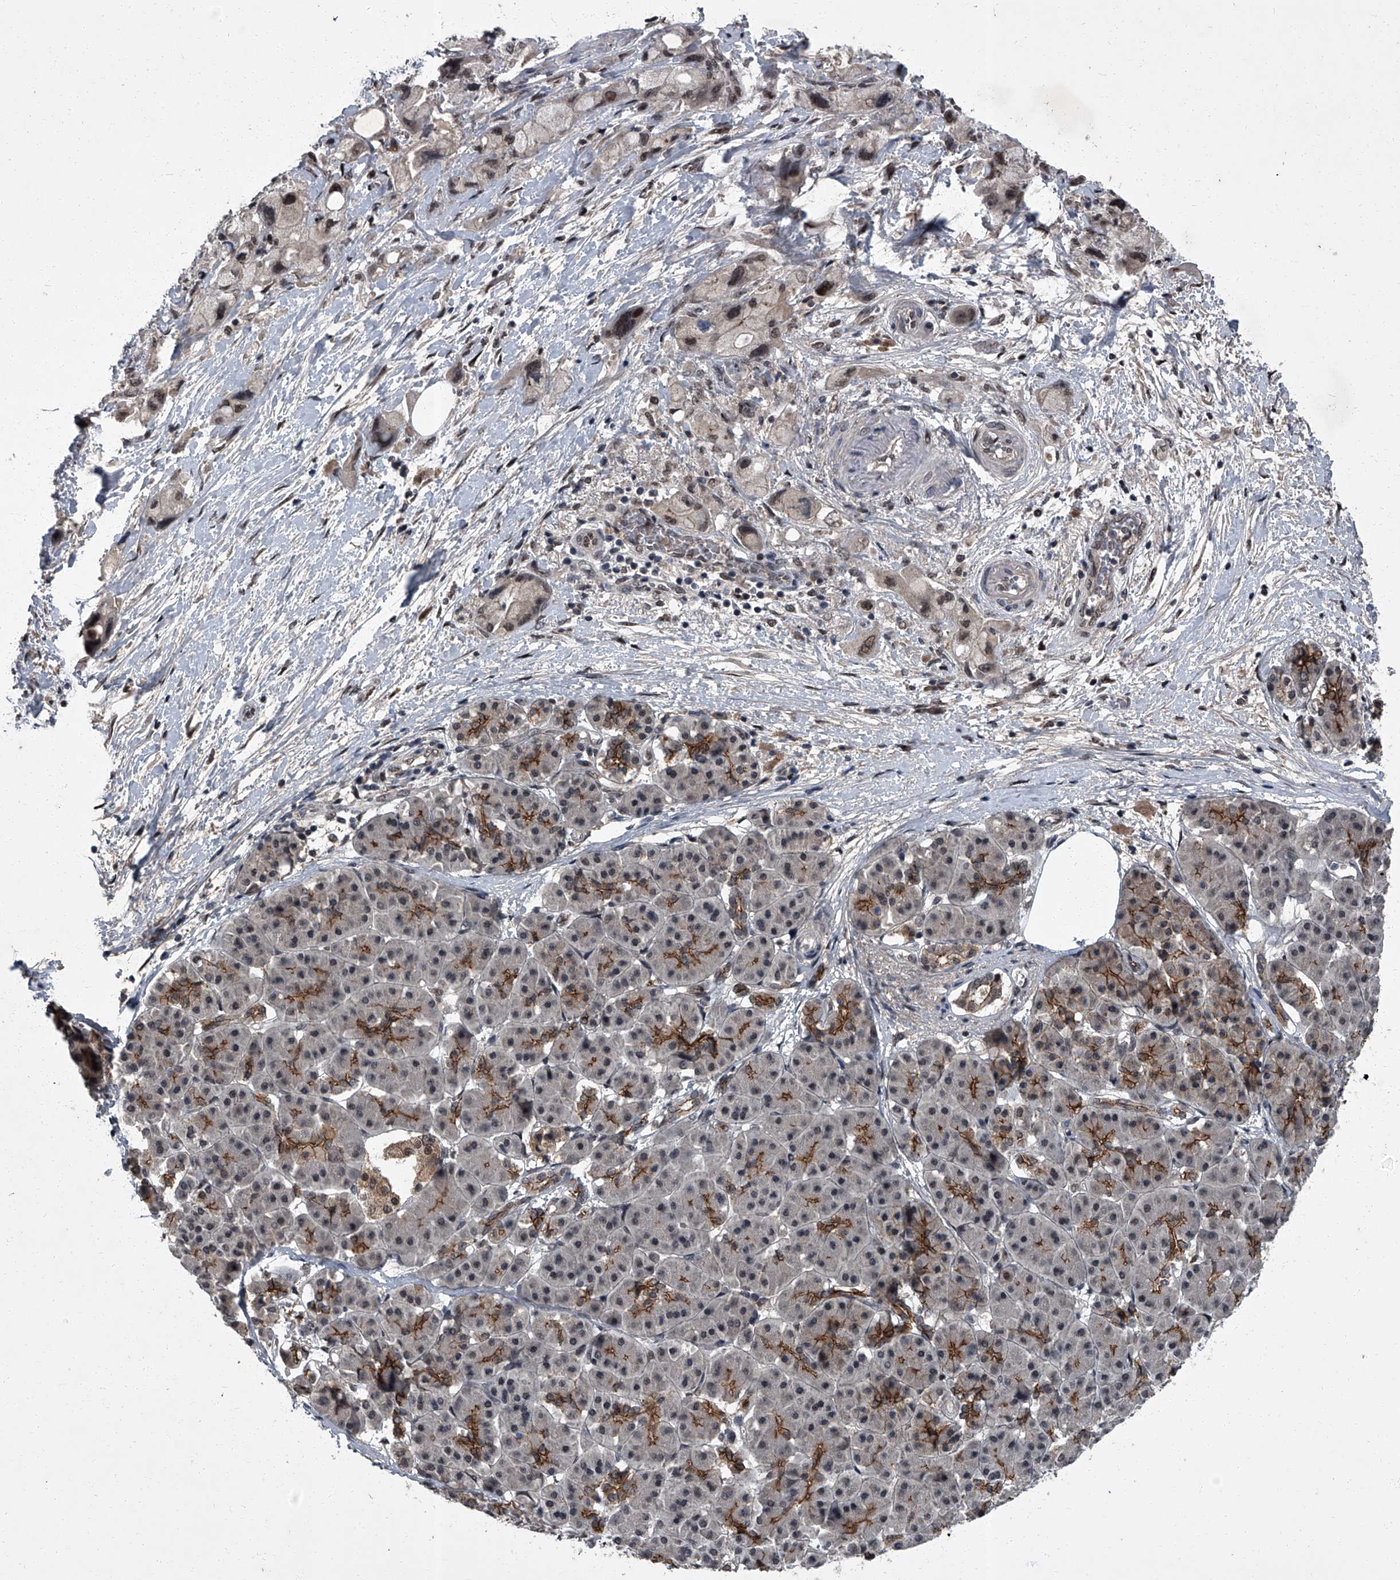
{"staining": {"intensity": "moderate", "quantity": ">75%", "location": "nuclear"}, "tissue": "pancreatic cancer", "cell_type": "Tumor cells", "image_type": "cancer", "snomed": [{"axis": "morphology", "description": "Normal tissue, NOS"}, {"axis": "morphology", "description": "Adenocarcinoma, NOS"}, {"axis": "topography", "description": "Pancreas"}], "caption": "Immunohistochemical staining of pancreatic cancer demonstrates medium levels of moderate nuclear protein positivity in approximately >75% of tumor cells.", "gene": "ZNF518B", "patient": {"sex": "female", "age": 68}}